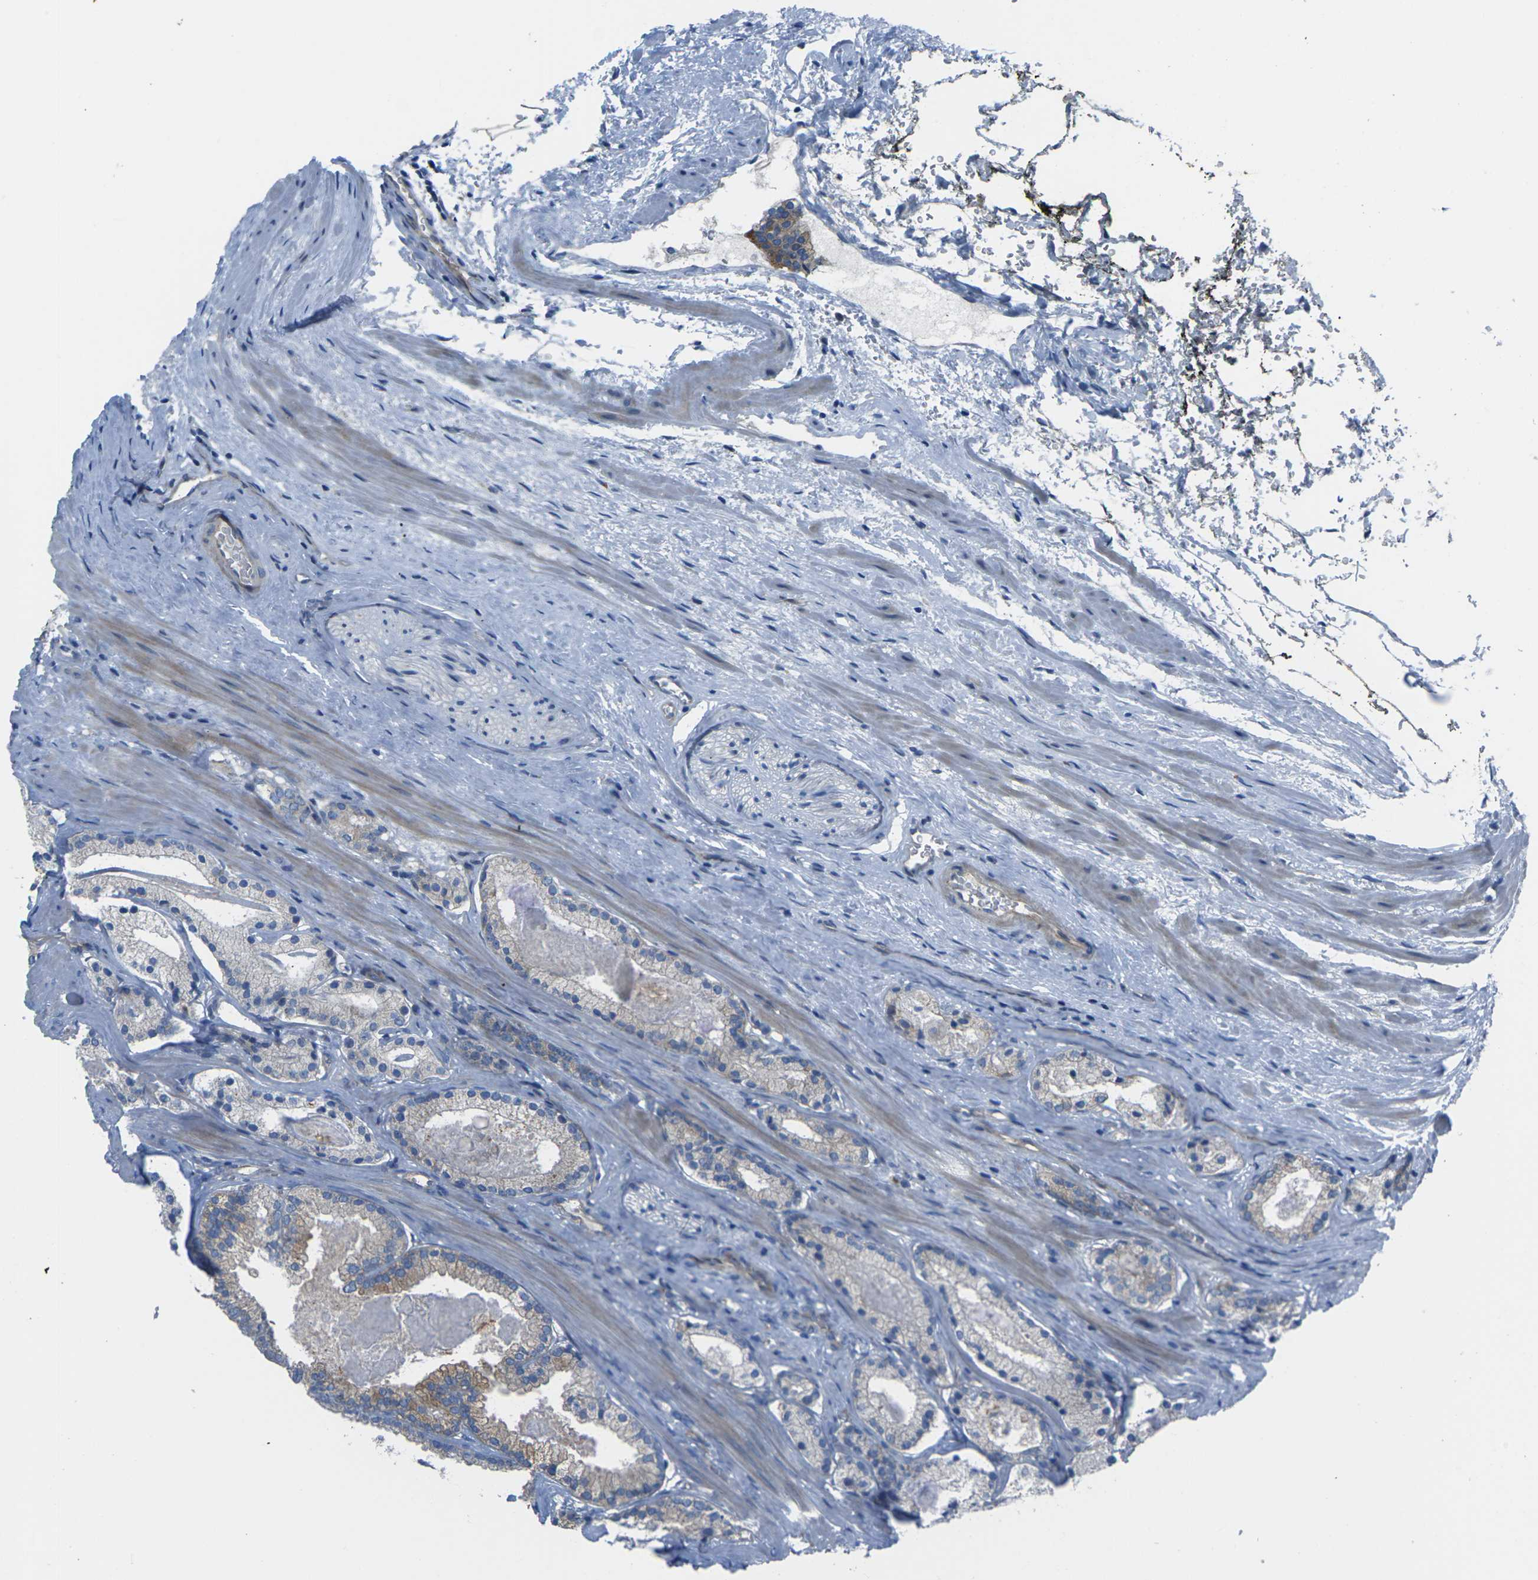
{"staining": {"intensity": "moderate", "quantity": "<25%", "location": "cytoplasmic/membranous"}, "tissue": "prostate cancer", "cell_type": "Tumor cells", "image_type": "cancer", "snomed": [{"axis": "morphology", "description": "Adenocarcinoma, Low grade"}, {"axis": "topography", "description": "Prostate"}], "caption": "This histopathology image shows immunohistochemistry staining of human prostate cancer, with low moderate cytoplasmic/membranous expression in approximately <25% of tumor cells.", "gene": "EDNRA", "patient": {"sex": "male", "age": 59}}